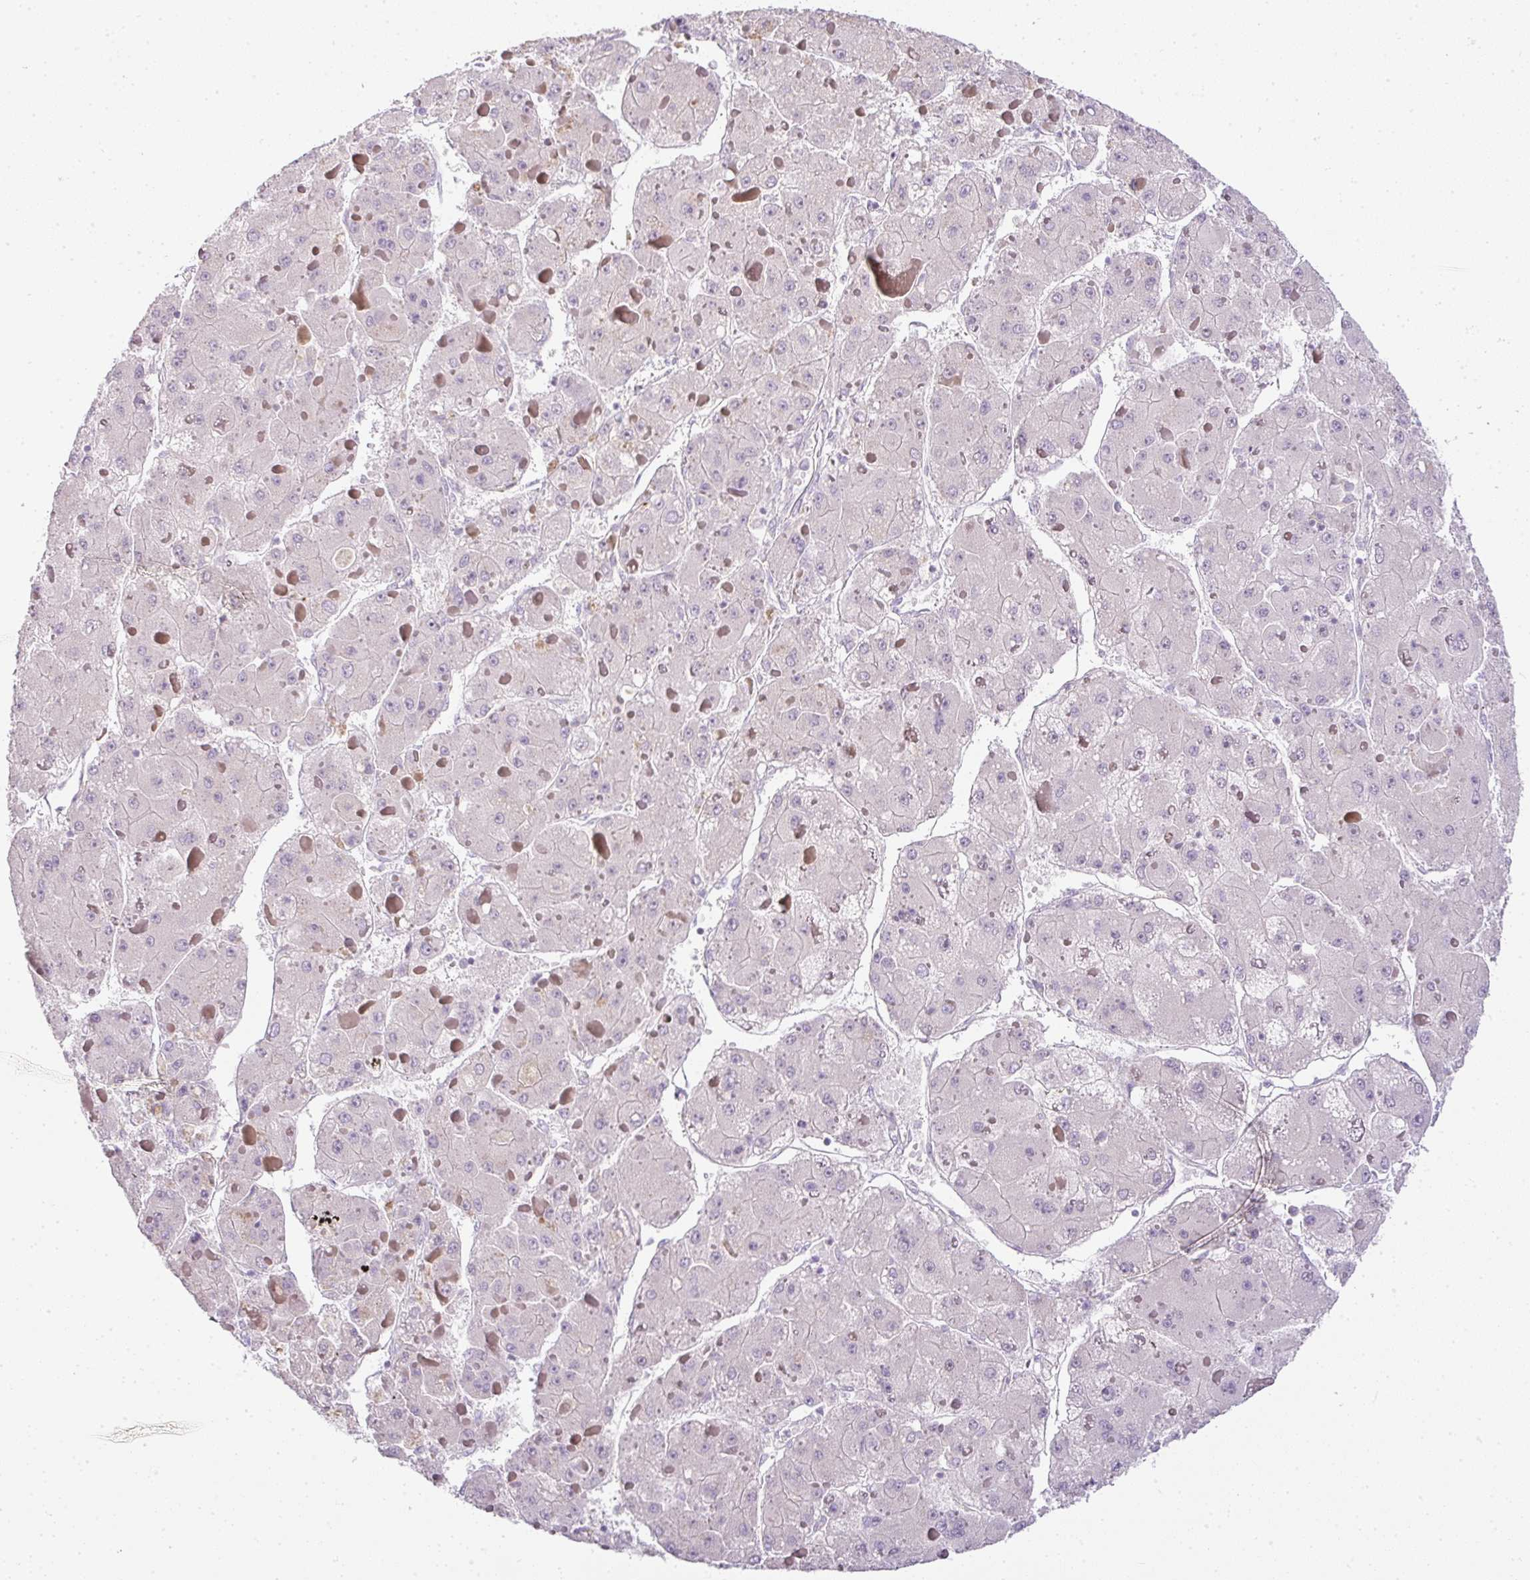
{"staining": {"intensity": "negative", "quantity": "none", "location": "none"}, "tissue": "liver cancer", "cell_type": "Tumor cells", "image_type": "cancer", "snomed": [{"axis": "morphology", "description": "Carcinoma, Hepatocellular, NOS"}, {"axis": "topography", "description": "Liver"}], "caption": "Tumor cells show no significant protein expression in liver cancer.", "gene": "CMPK1", "patient": {"sex": "female", "age": 73}}